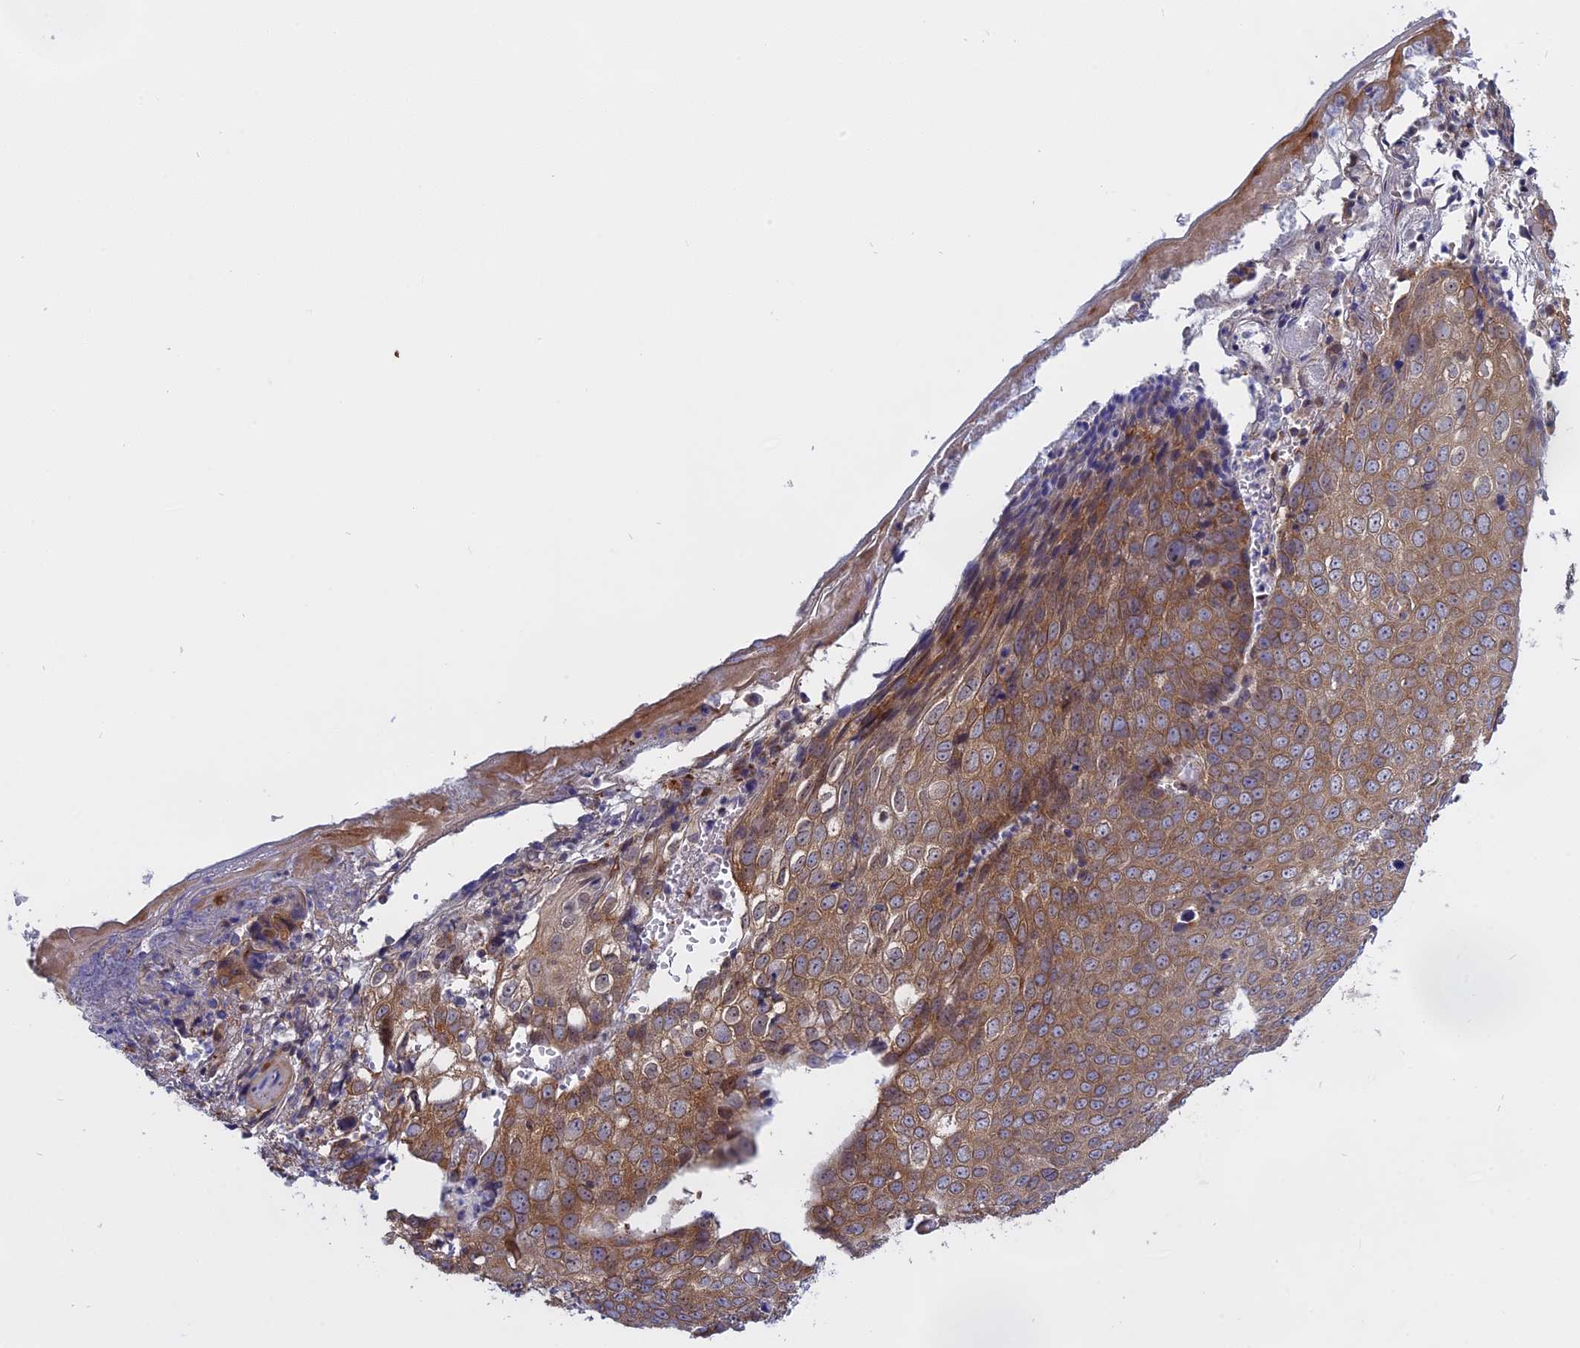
{"staining": {"intensity": "moderate", "quantity": ">75%", "location": "cytoplasmic/membranous"}, "tissue": "skin cancer", "cell_type": "Tumor cells", "image_type": "cancer", "snomed": [{"axis": "morphology", "description": "Squamous cell carcinoma, NOS"}, {"axis": "topography", "description": "Skin"}], "caption": "Human squamous cell carcinoma (skin) stained for a protein (brown) displays moderate cytoplasmic/membranous positive staining in about >75% of tumor cells.", "gene": "NAA10", "patient": {"sex": "male", "age": 71}}